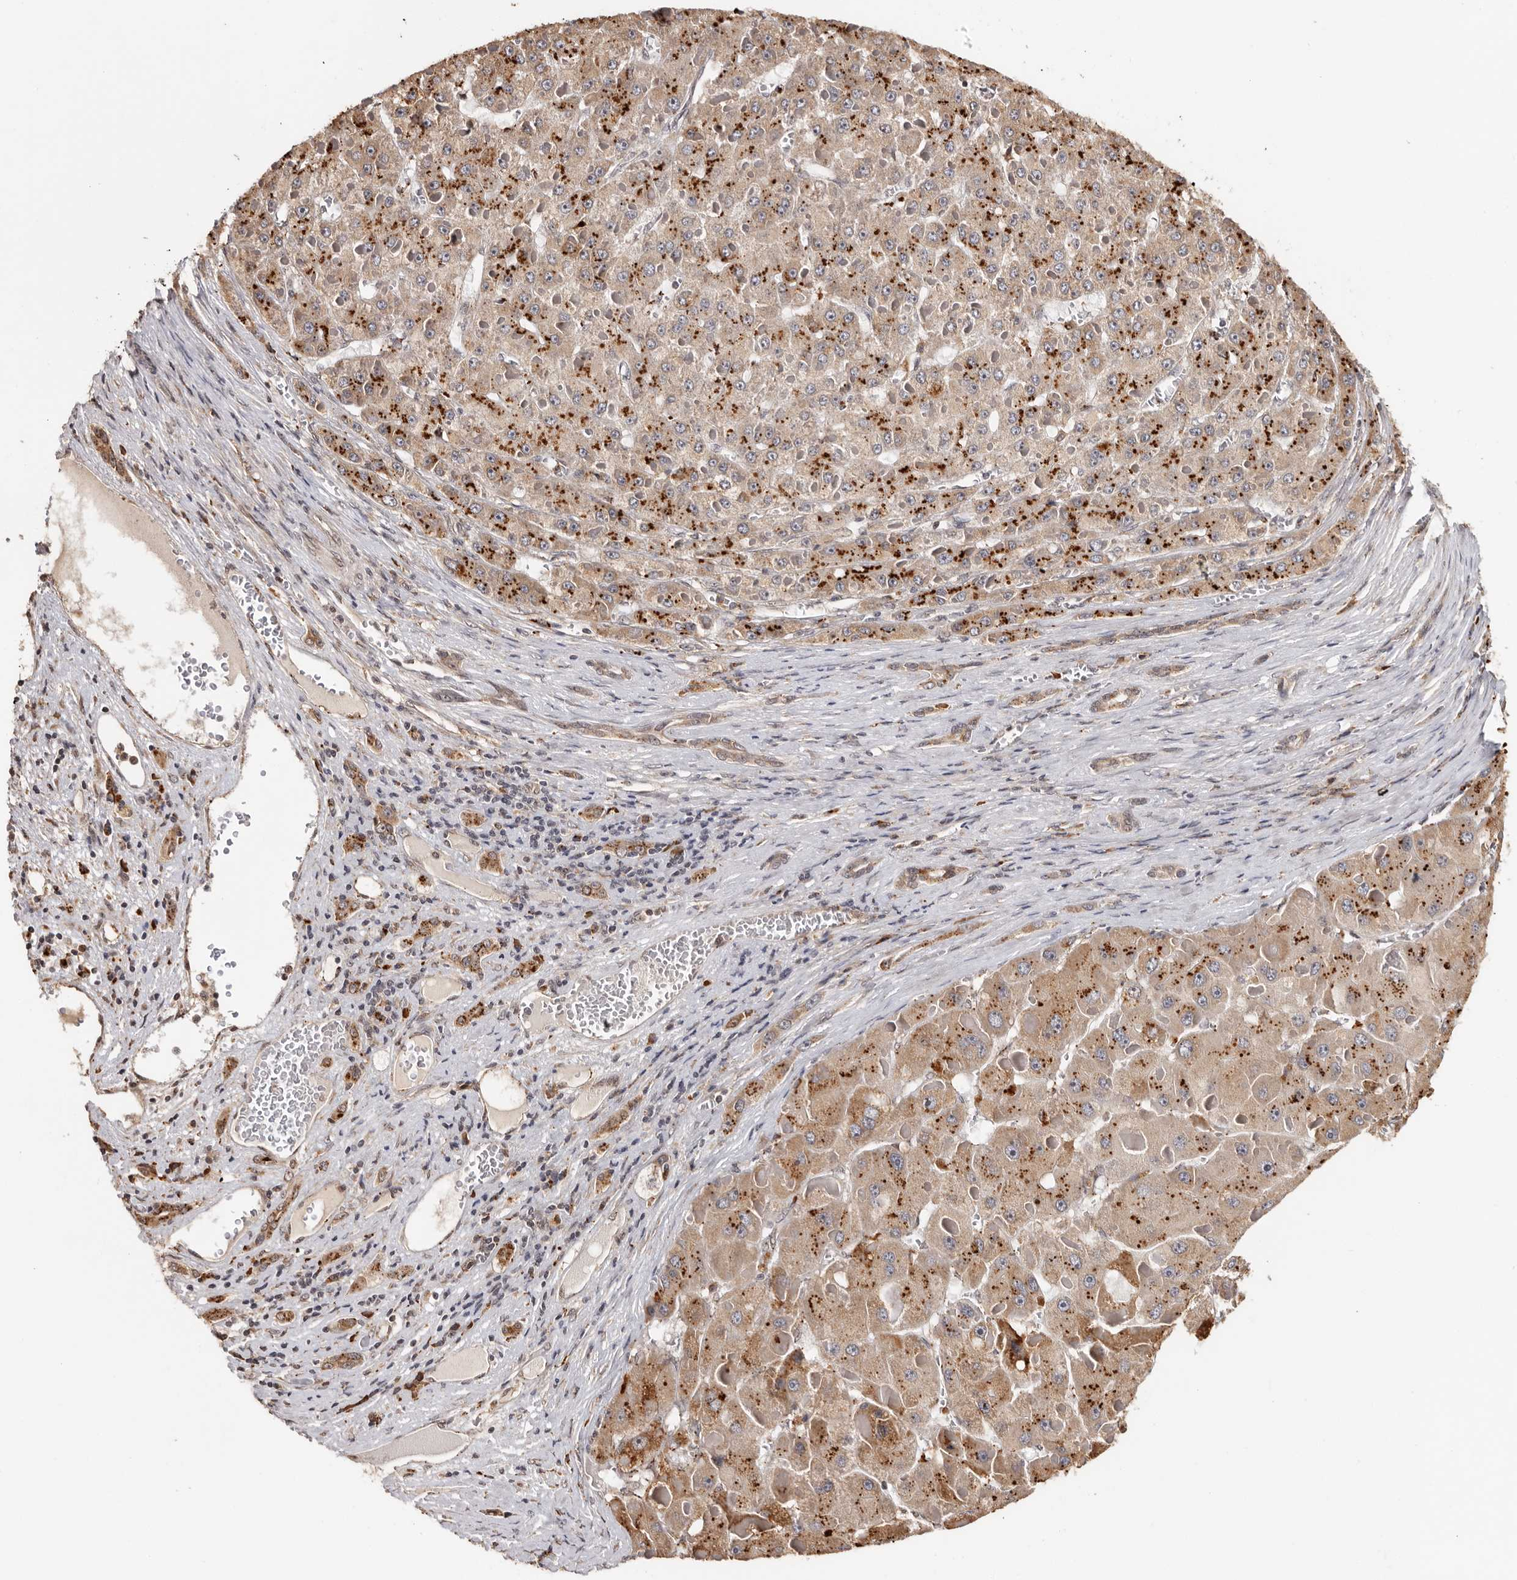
{"staining": {"intensity": "strong", "quantity": "25%-75%", "location": "cytoplasmic/membranous"}, "tissue": "liver cancer", "cell_type": "Tumor cells", "image_type": "cancer", "snomed": [{"axis": "morphology", "description": "Carcinoma, Hepatocellular, NOS"}, {"axis": "topography", "description": "Liver"}], "caption": "Immunohistochemistry image of neoplastic tissue: human liver cancer stained using immunohistochemistry displays high levels of strong protein expression localized specifically in the cytoplasmic/membranous of tumor cells, appearing as a cytoplasmic/membranous brown color.", "gene": "ZNF83", "patient": {"sex": "female", "age": 73}}